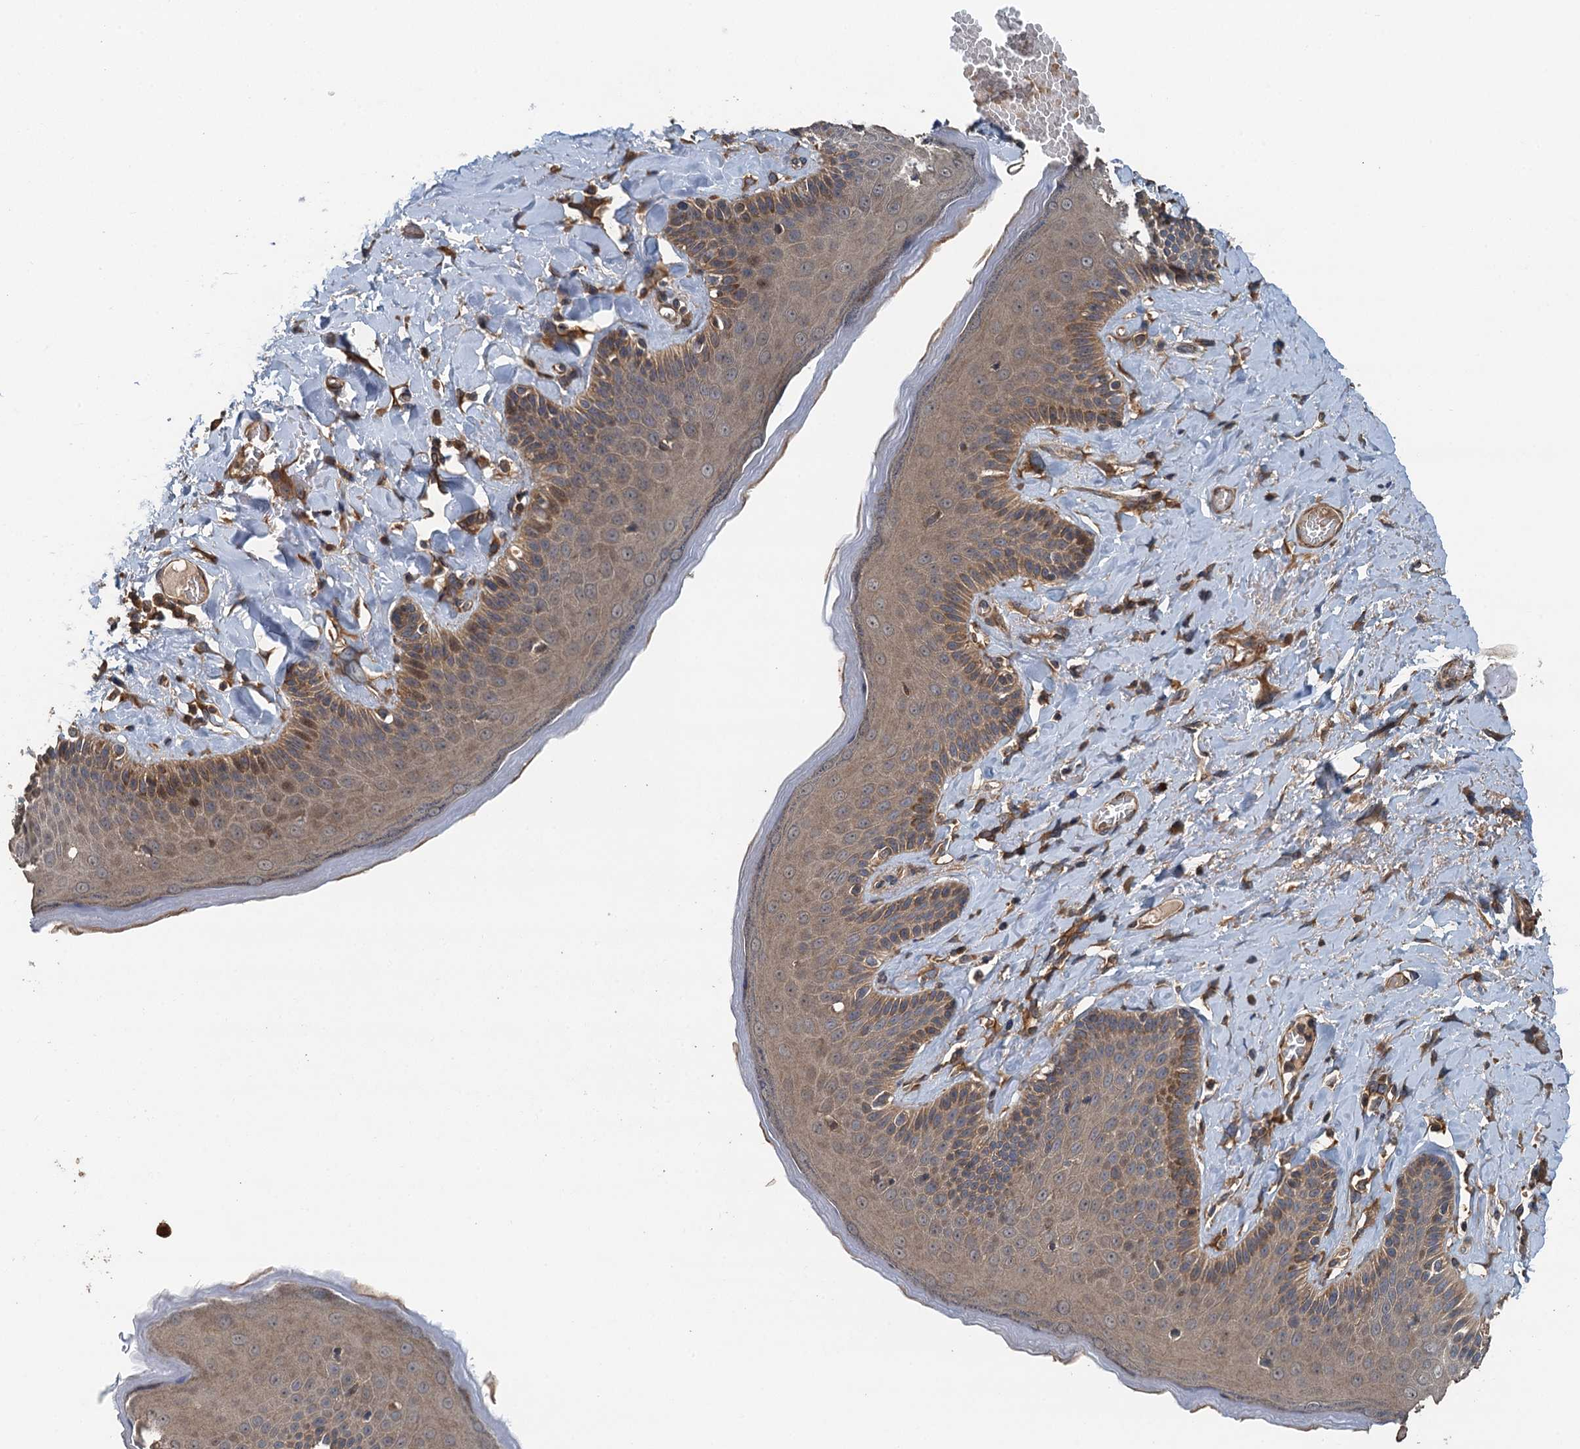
{"staining": {"intensity": "moderate", "quantity": ">75%", "location": "cytoplasmic/membranous"}, "tissue": "skin", "cell_type": "Epidermal cells", "image_type": "normal", "snomed": [{"axis": "morphology", "description": "Normal tissue, NOS"}, {"axis": "topography", "description": "Anal"}], "caption": "The immunohistochemical stain highlights moderate cytoplasmic/membranous expression in epidermal cells of unremarkable skin.", "gene": "BORCS5", "patient": {"sex": "male", "age": 69}}